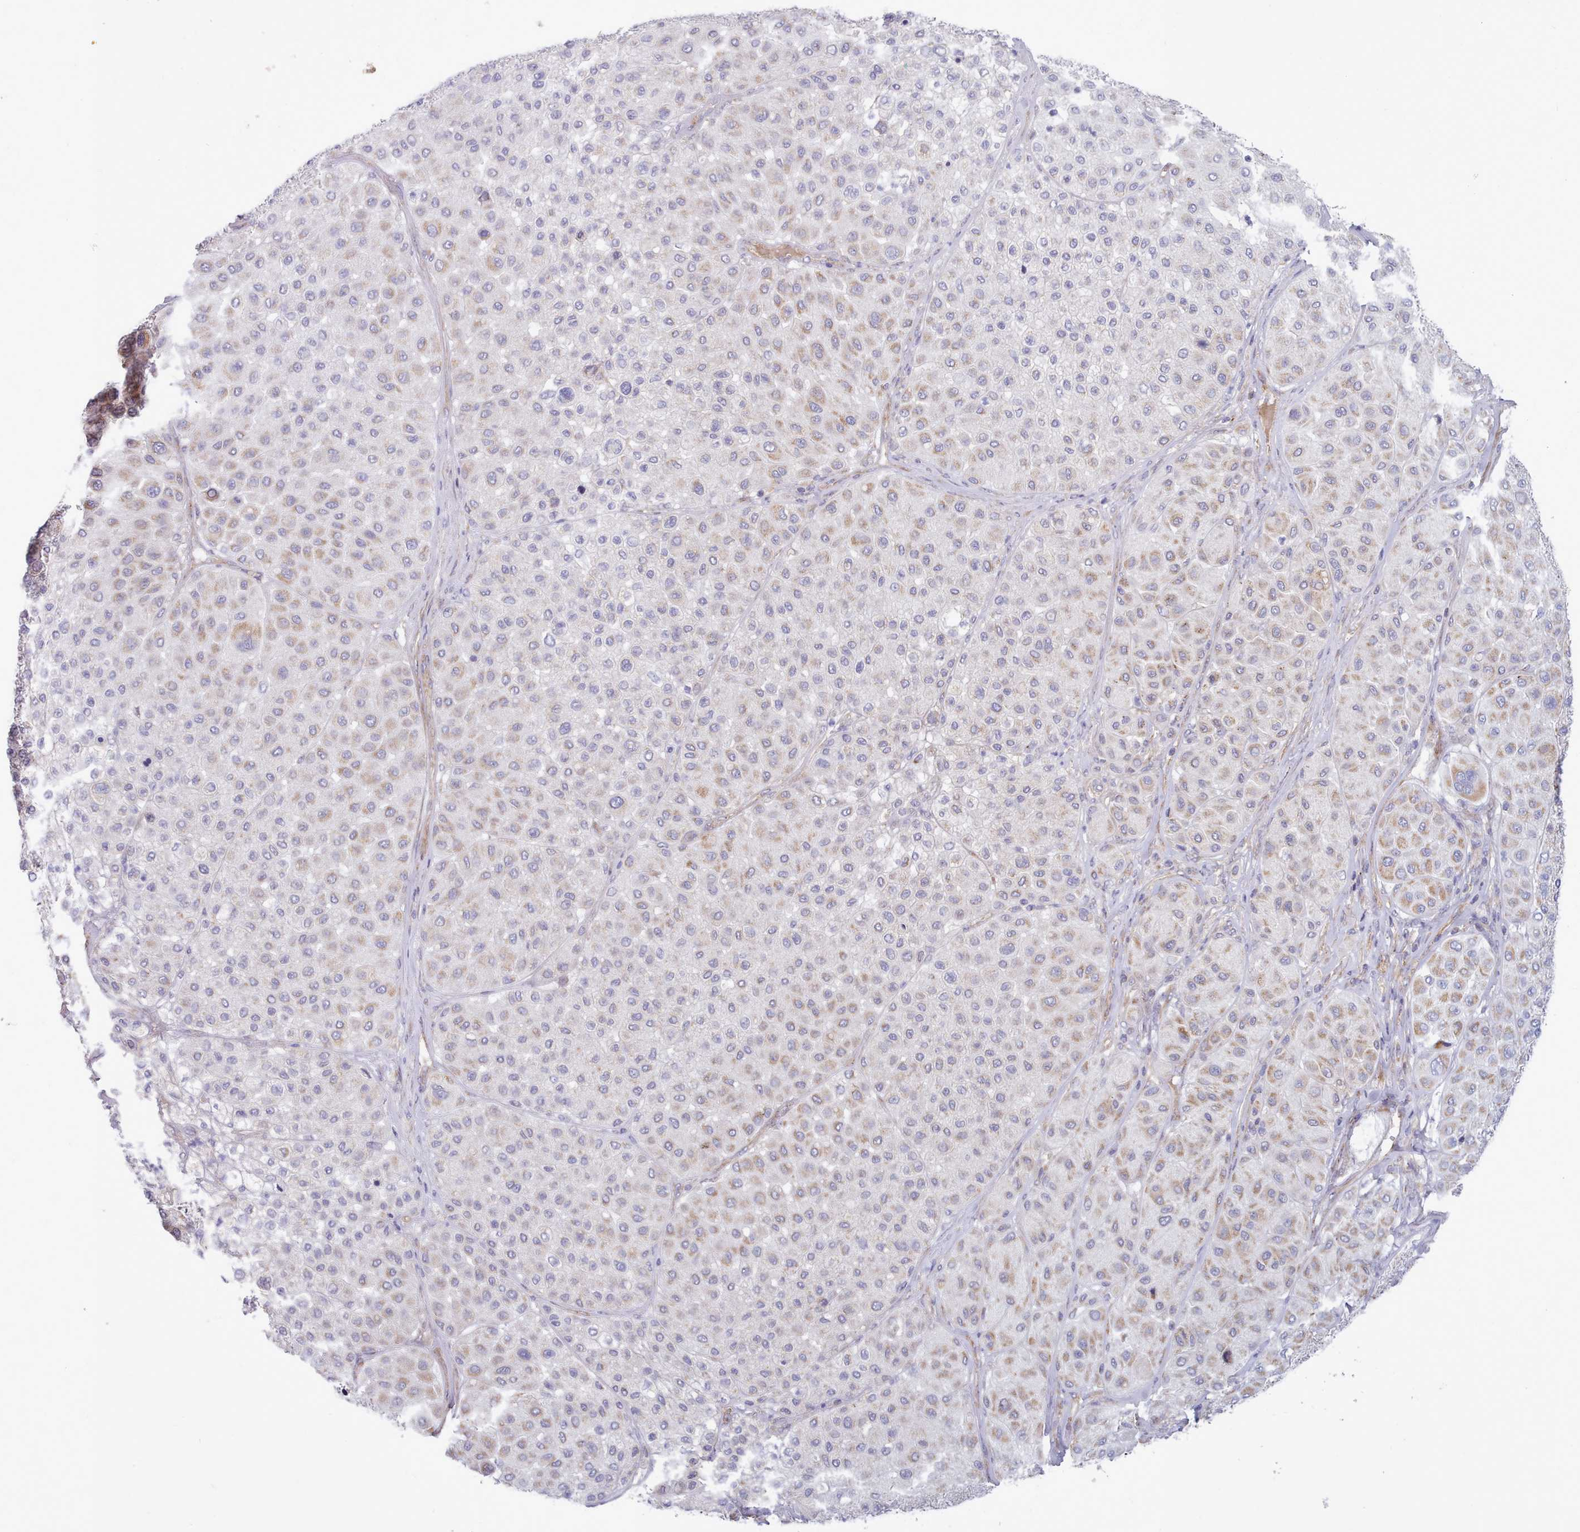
{"staining": {"intensity": "weak", "quantity": "25%-75%", "location": "cytoplasmic/membranous"}, "tissue": "melanoma", "cell_type": "Tumor cells", "image_type": "cancer", "snomed": [{"axis": "morphology", "description": "Malignant melanoma, Metastatic site"}, {"axis": "topography", "description": "Smooth muscle"}], "caption": "This histopathology image displays immunohistochemistry (IHC) staining of melanoma, with low weak cytoplasmic/membranous positivity in approximately 25%-75% of tumor cells.", "gene": "MRPL21", "patient": {"sex": "male", "age": 41}}